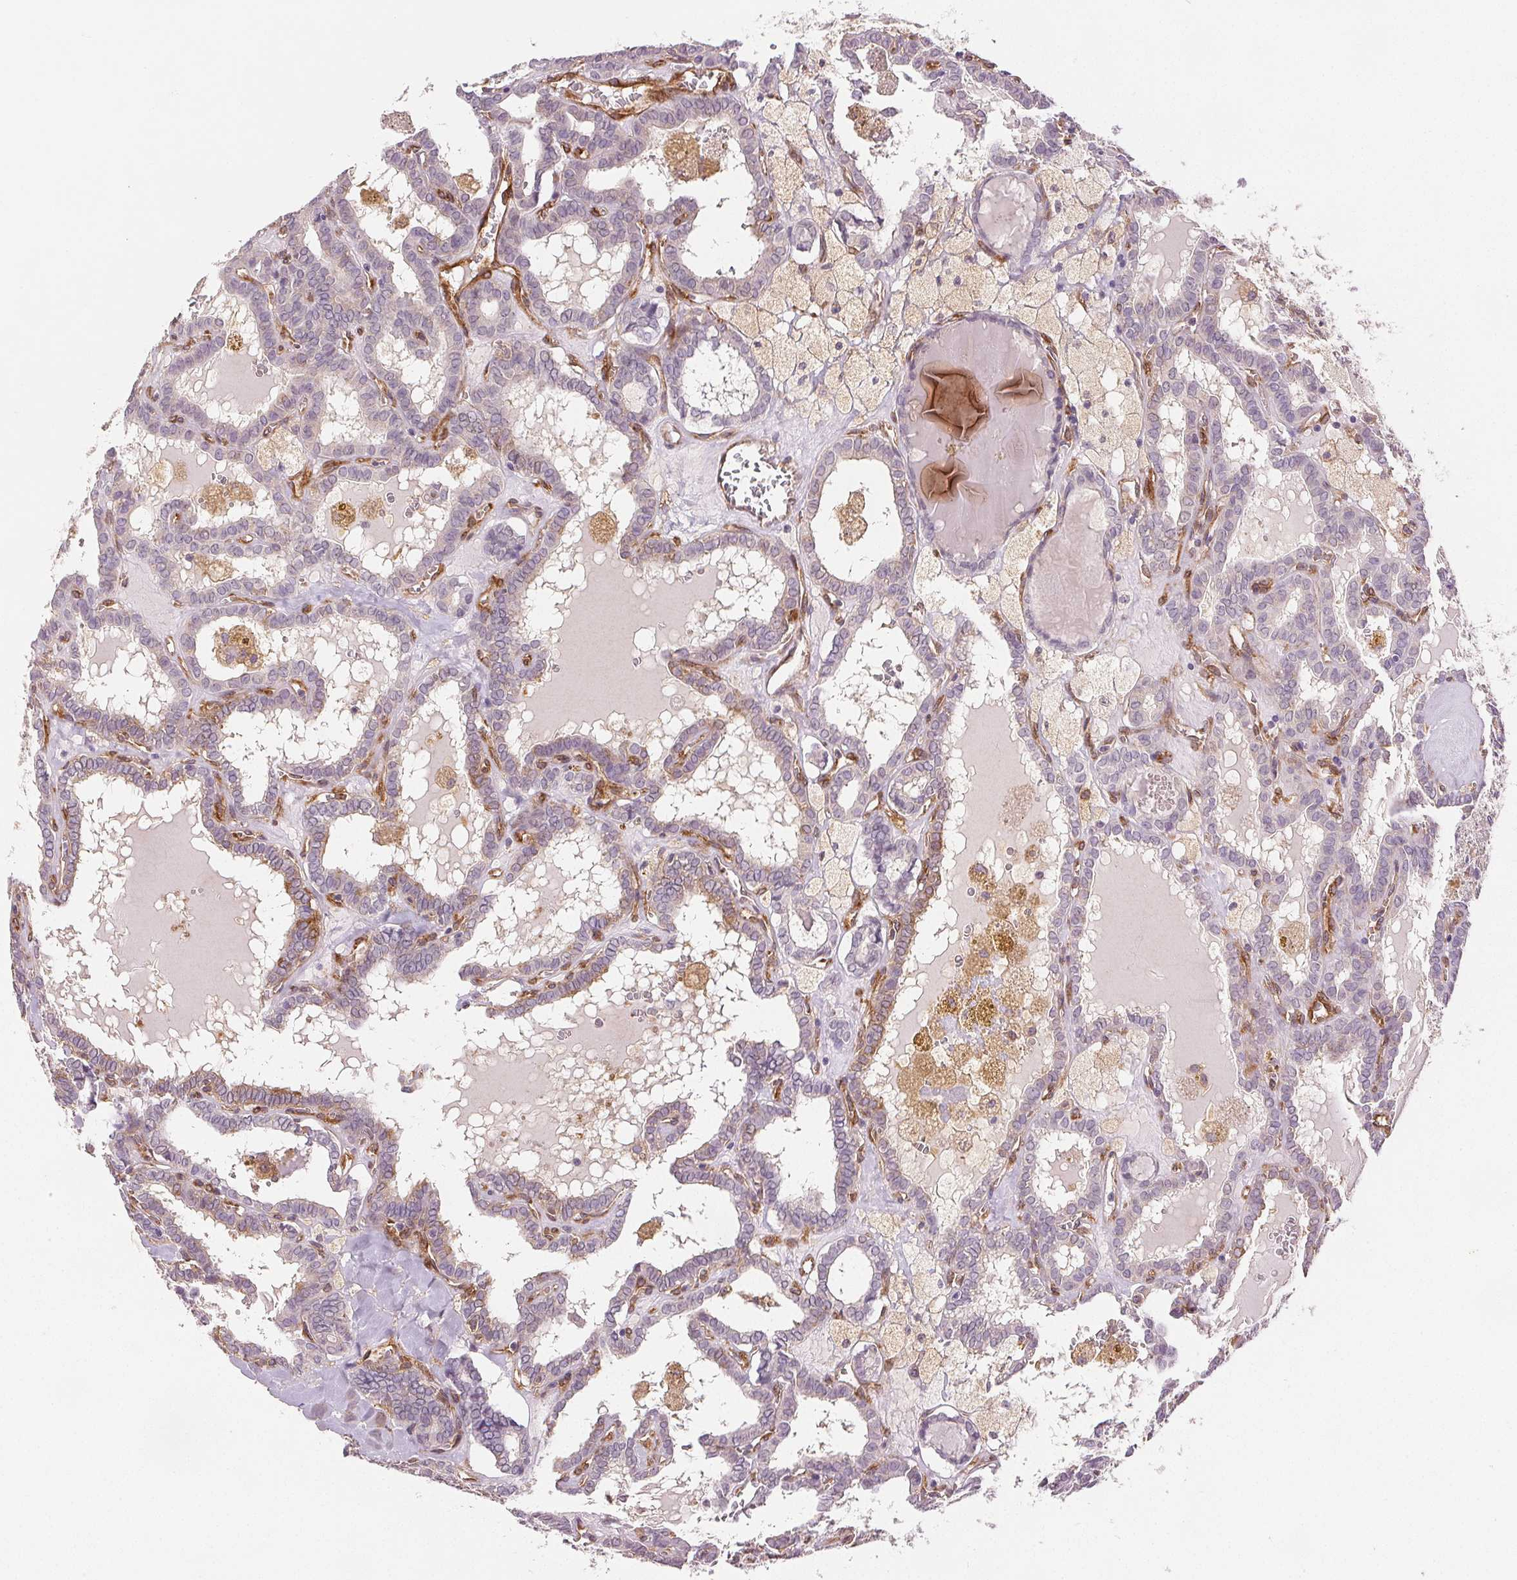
{"staining": {"intensity": "negative", "quantity": "none", "location": "none"}, "tissue": "thyroid cancer", "cell_type": "Tumor cells", "image_type": "cancer", "snomed": [{"axis": "morphology", "description": "Papillary adenocarcinoma, NOS"}, {"axis": "topography", "description": "Thyroid gland"}], "caption": "Protein analysis of thyroid cancer shows no significant expression in tumor cells.", "gene": "DIAPH2", "patient": {"sex": "female", "age": 39}}